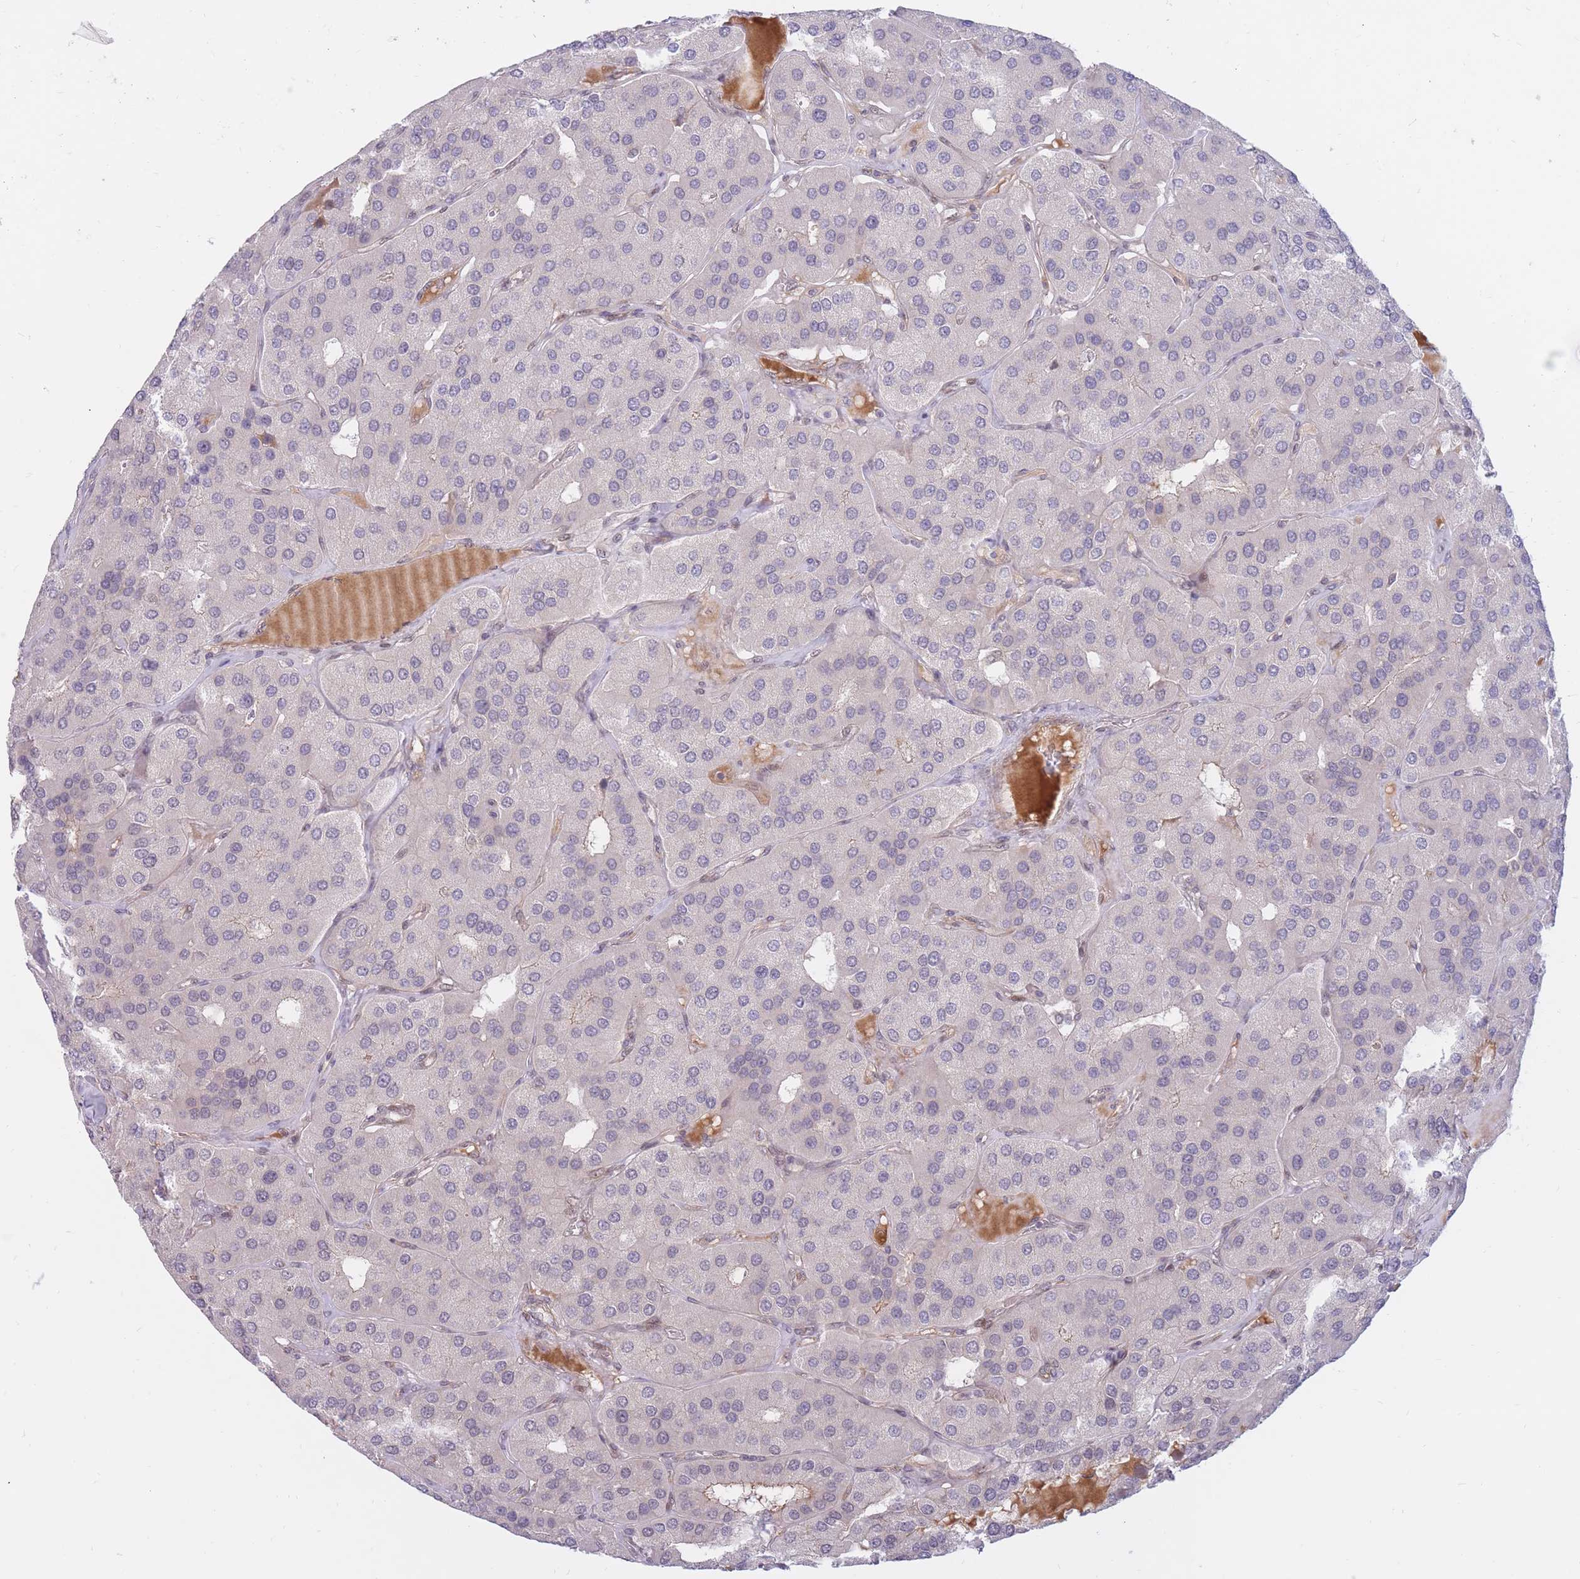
{"staining": {"intensity": "negative", "quantity": "none", "location": "none"}, "tissue": "parathyroid gland", "cell_type": "Glandular cells", "image_type": "normal", "snomed": [{"axis": "morphology", "description": "Normal tissue, NOS"}, {"axis": "morphology", "description": "Adenoma, NOS"}, {"axis": "topography", "description": "Parathyroid gland"}], "caption": "Immunohistochemical staining of normal human parathyroid gland reveals no significant positivity in glandular cells. (Immunohistochemistry (ihc), brightfield microscopy, high magnification).", "gene": "ERICH6B", "patient": {"sex": "female", "age": 86}}